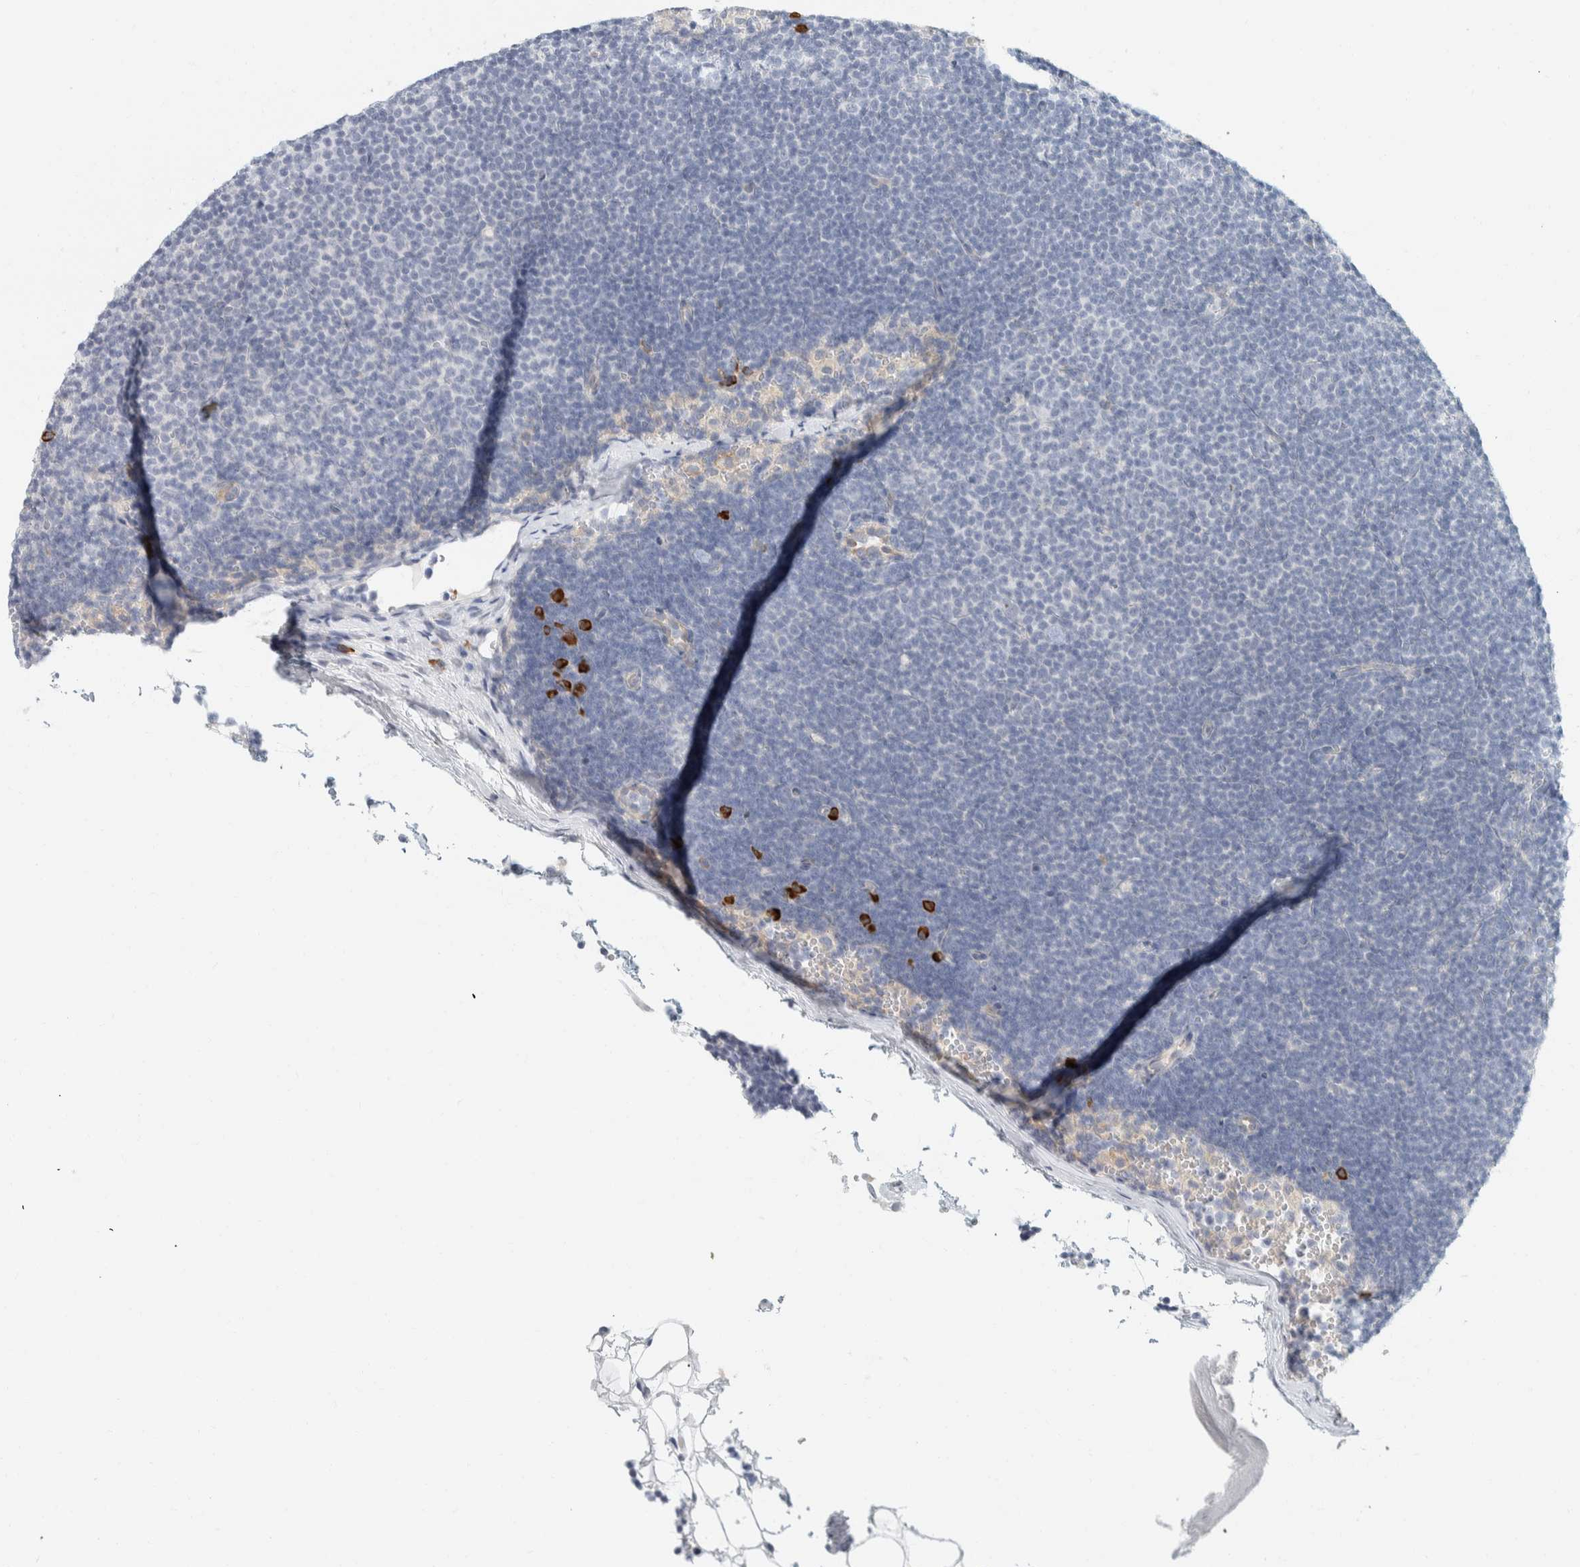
{"staining": {"intensity": "negative", "quantity": "none", "location": "none"}, "tissue": "lymphoma", "cell_type": "Tumor cells", "image_type": "cancer", "snomed": [{"axis": "morphology", "description": "Malignant lymphoma, non-Hodgkin's type, Low grade"}, {"axis": "topography", "description": "Lymph node"}], "caption": "Tumor cells show no significant positivity in malignant lymphoma, non-Hodgkin's type (low-grade).", "gene": "ARHGAP27", "patient": {"sex": "female", "age": 53}}